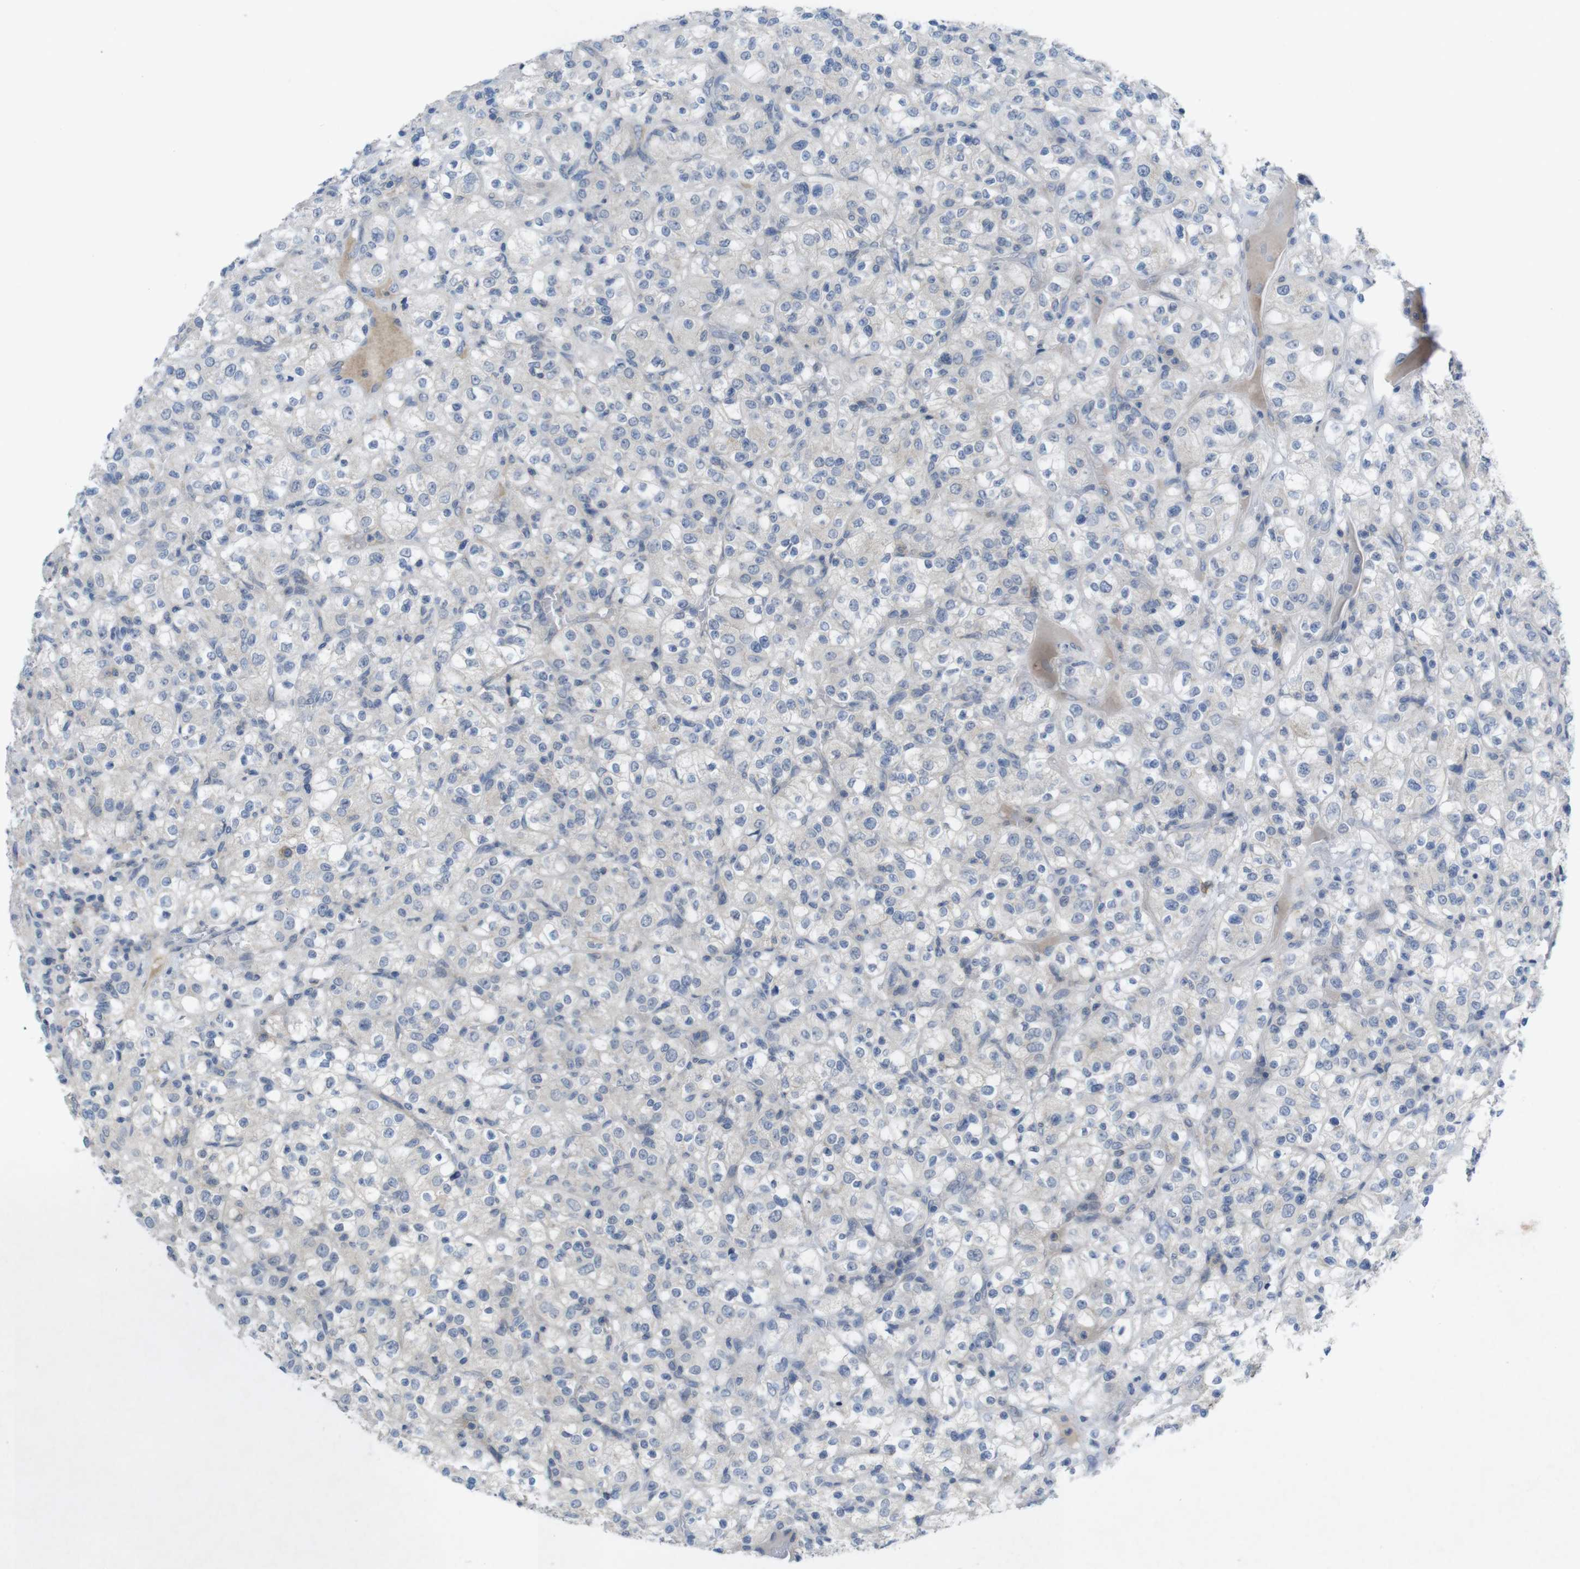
{"staining": {"intensity": "negative", "quantity": "none", "location": "none"}, "tissue": "renal cancer", "cell_type": "Tumor cells", "image_type": "cancer", "snomed": [{"axis": "morphology", "description": "Normal tissue, NOS"}, {"axis": "morphology", "description": "Adenocarcinoma, NOS"}, {"axis": "topography", "description": "Kidney"}], "caption": "High power microscopy photomicrograph of an immunohistochemistry histopathology image of adenocarcinoma (renal), revealing no significant expression in tumor cells.", "gene": "SLAMF7", "patient": {"sex": "female", "age": 72}}